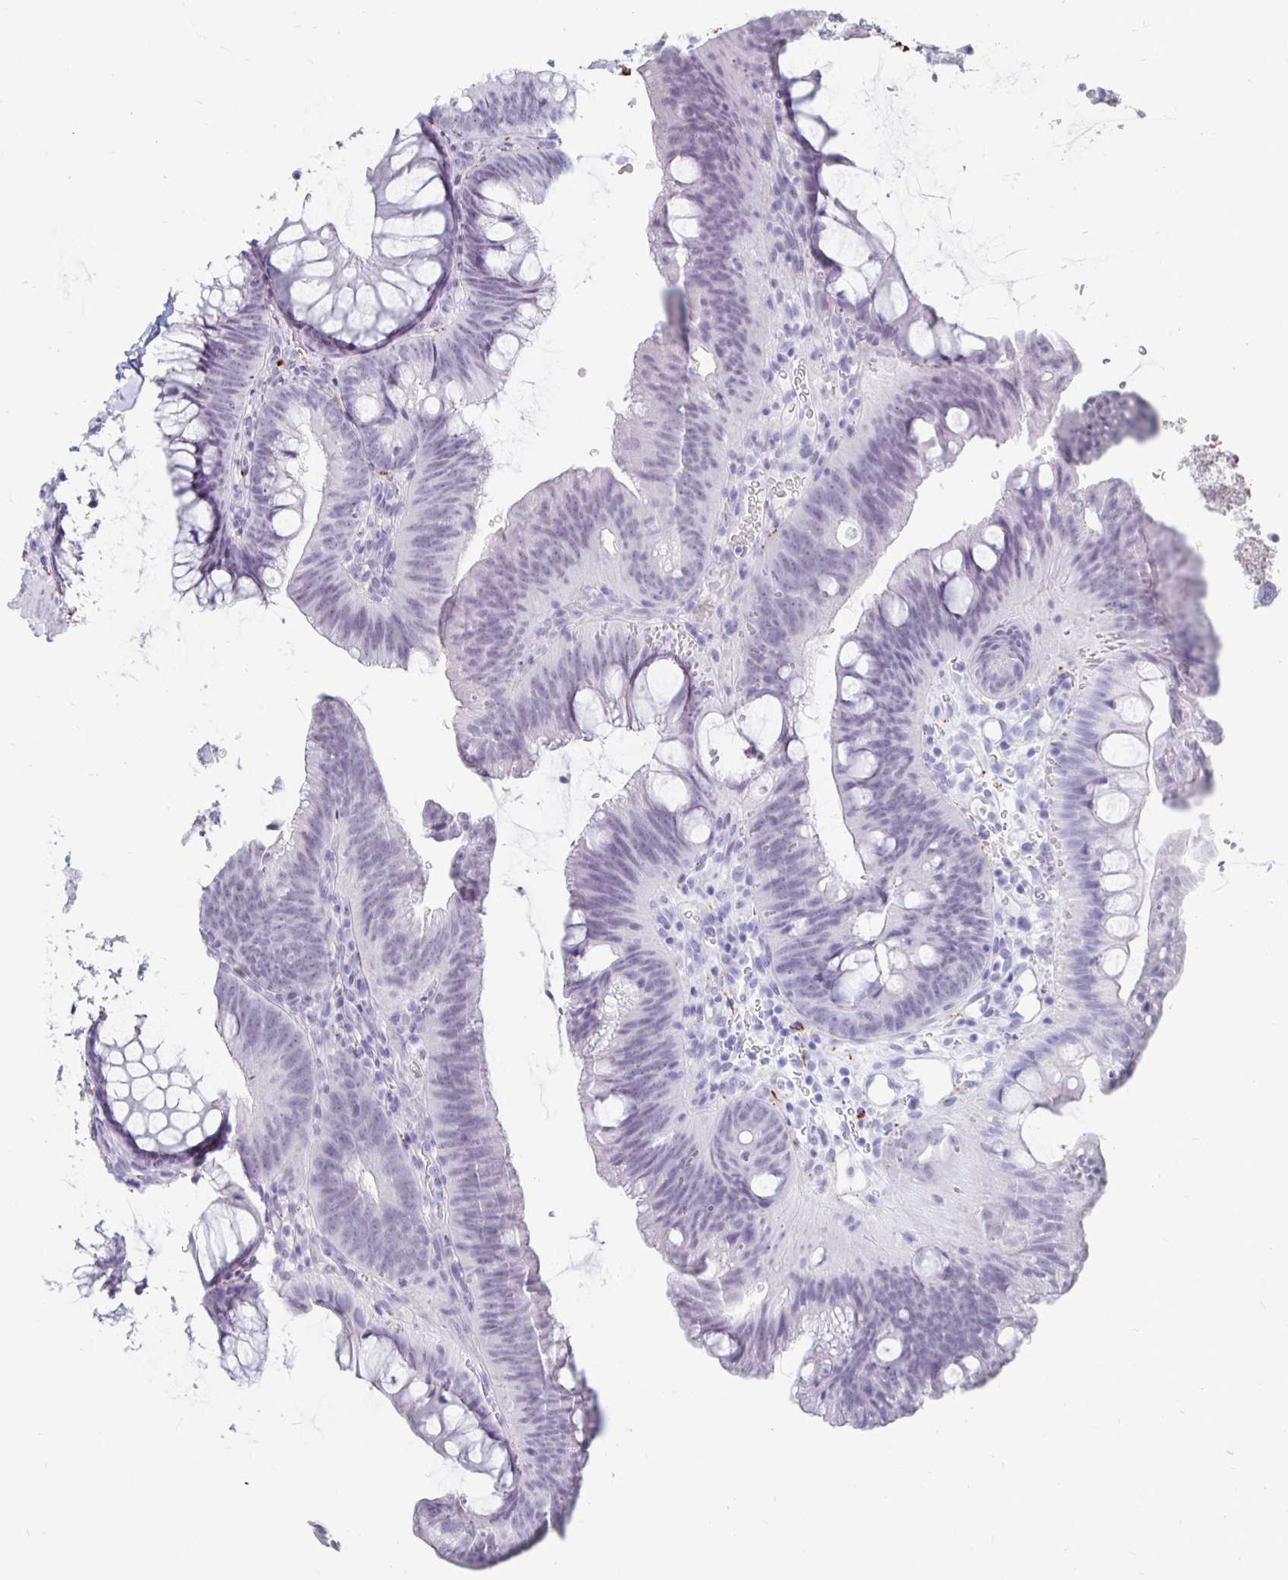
{"staining": {"intensity": "negative", "quantity": "none", "location": "none"}, "tissue": "colon", "cell_type": "Glandular cells", "image_type": "normal", "snomed": [{"axis": "morphology", "description": "Normal tissue, NOS"}, {"axis": "morphology", "description": "Adenoma, NOS"}, {"axis": "topography", "description": "Soft tissue"}, {"axis": "topography", "description": "Colon"}], "caption": "IHC image of normal human colon stained for a protein (brown), which displays no expression in glandular cells.", "gene": "KCNQ2", "patient": {"sex": "male", "age": 47}}